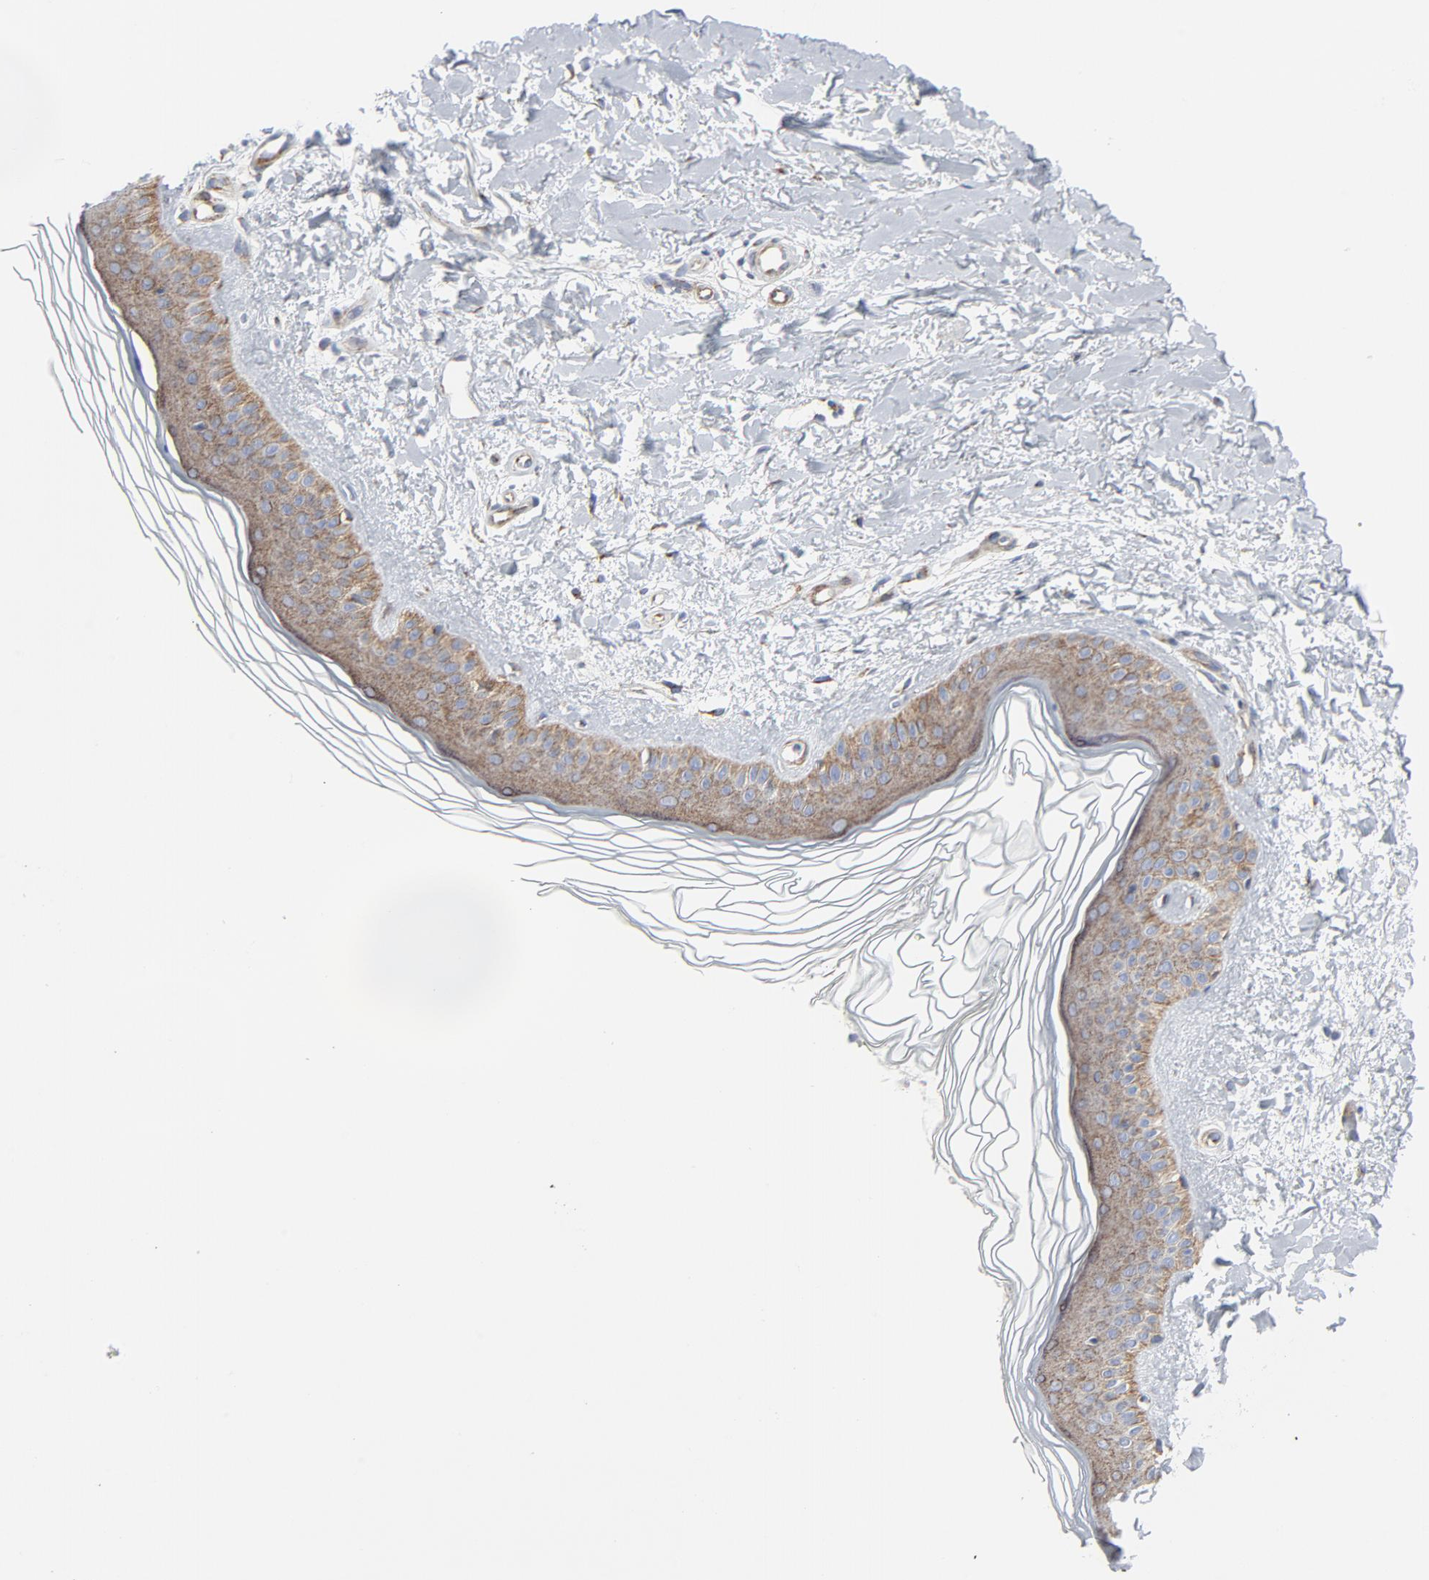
{"staining": {"intensity": "weak", "quantity": "25%-75%", "location": "cytoplasmic/membranous"}, "tissue": "skin", "cell_type": "Fibroblasts", "image_type": "normal", "snomed": [{"axis": "morphology", "description": "Normal tissue, NOS"}, {"axis": "topography", "description": "Skin"}], "caption": "DAB (3,3'-diaminobenzidine) immunohistochemical staining of unremarkable skin shows weak cytoplasmic/membranous protein positivity in approximately 25%-75% of fibroblasts.", "gene": "TUBB1", "patient": {"sex": "female", "age": 19}}